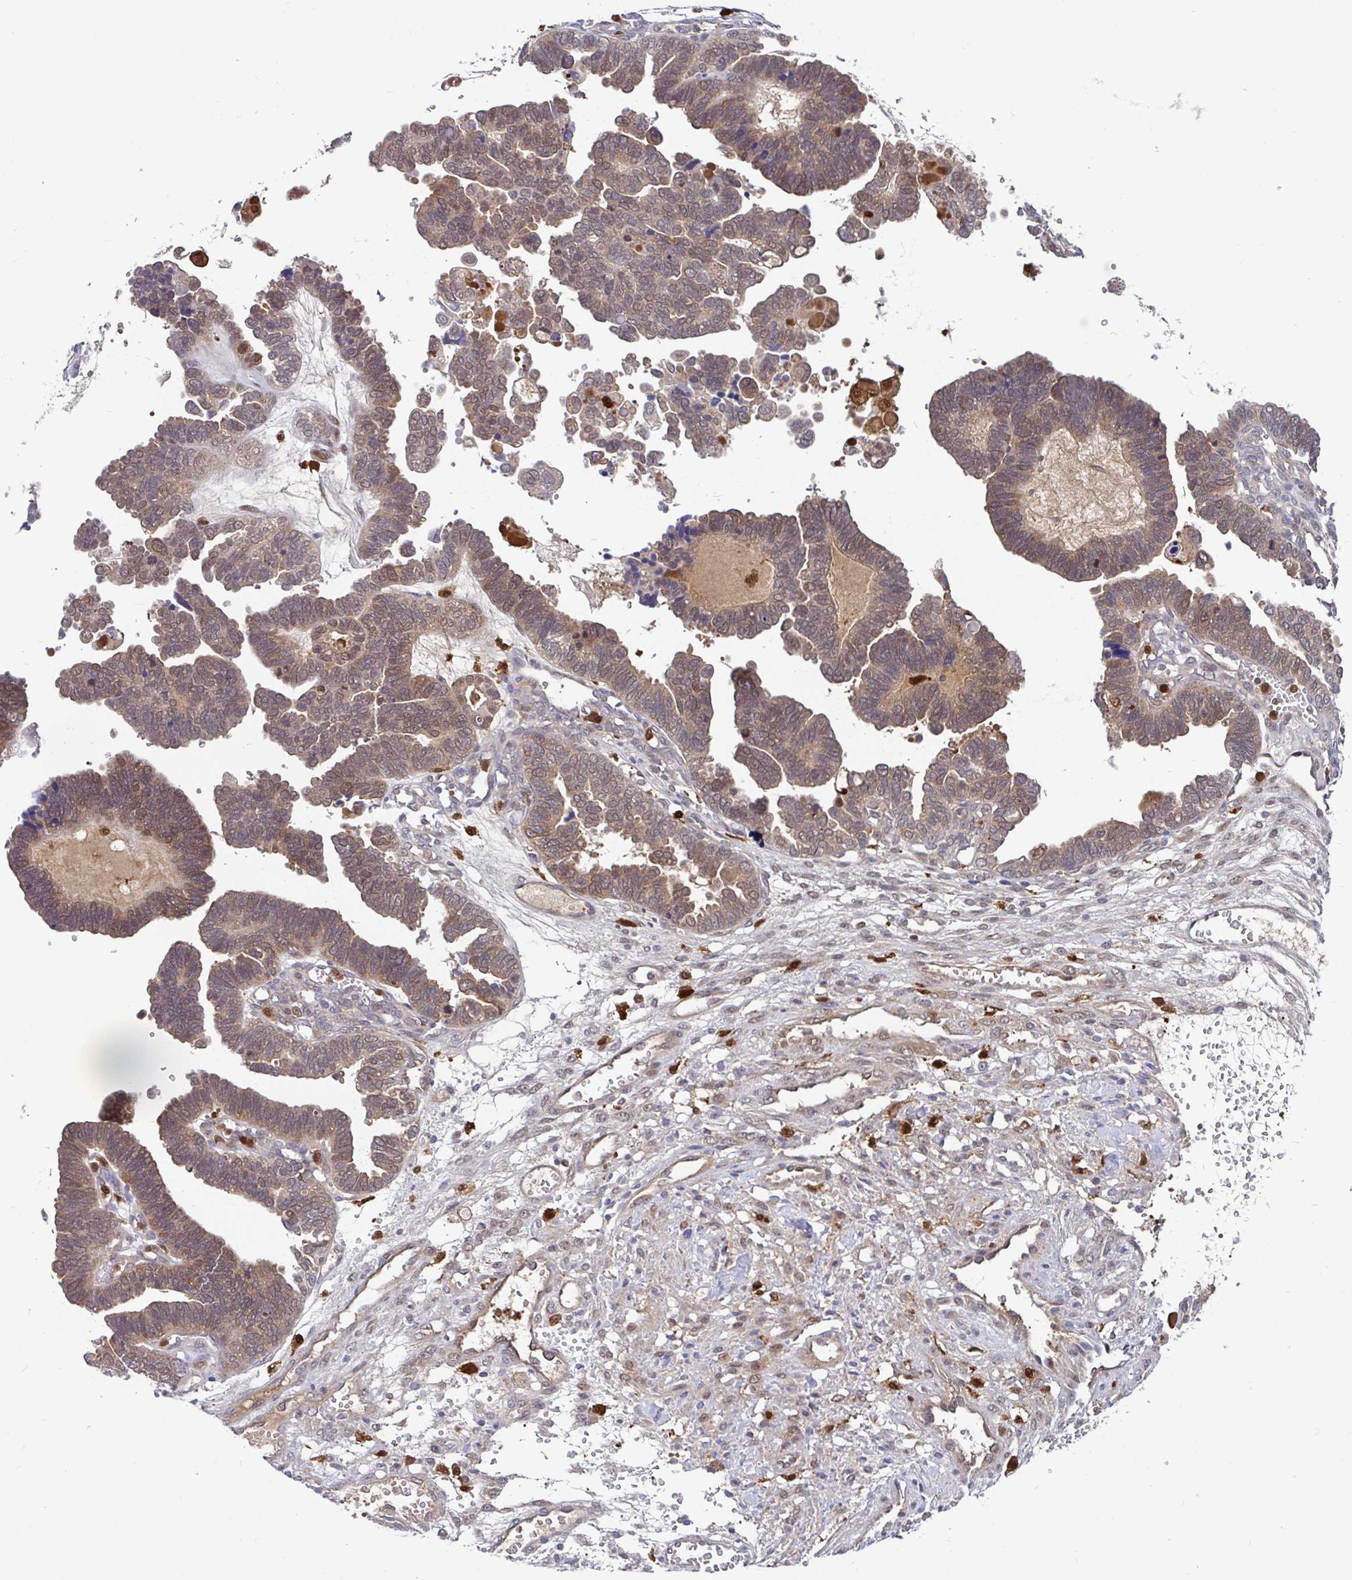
{"staining": {"intensity": "weak", "quantity": ">75%", "location": "cytoplasmic/membranous,nuclear"}, "tissue": "ovarian cancer", "cell_type": "Tumor cells", "image_type": "cancer", "snomed": [{"axis": "morphology", "description": "Cystadenocarcinoma, serous, NOS"}, {"axis": "topography", "description": "Ovary"}], "caption": "Immunohistochemistry staining of serous cystadenocarcinoma (ovarian), which displays low levels of weak cytoplasmic/membranous and nuclear positivity in about >75% of tumor cells indicating weak cytoplasmic/membranous and nuclear protein staining. The staining was performed using DAB (3,3'-diaminobenzidine) (brown) for protein detection and nuclei were counterstained in hematoxylin (blue).", "gene": "BLVRA", "patient": {"sex": "female", "age": 51}}